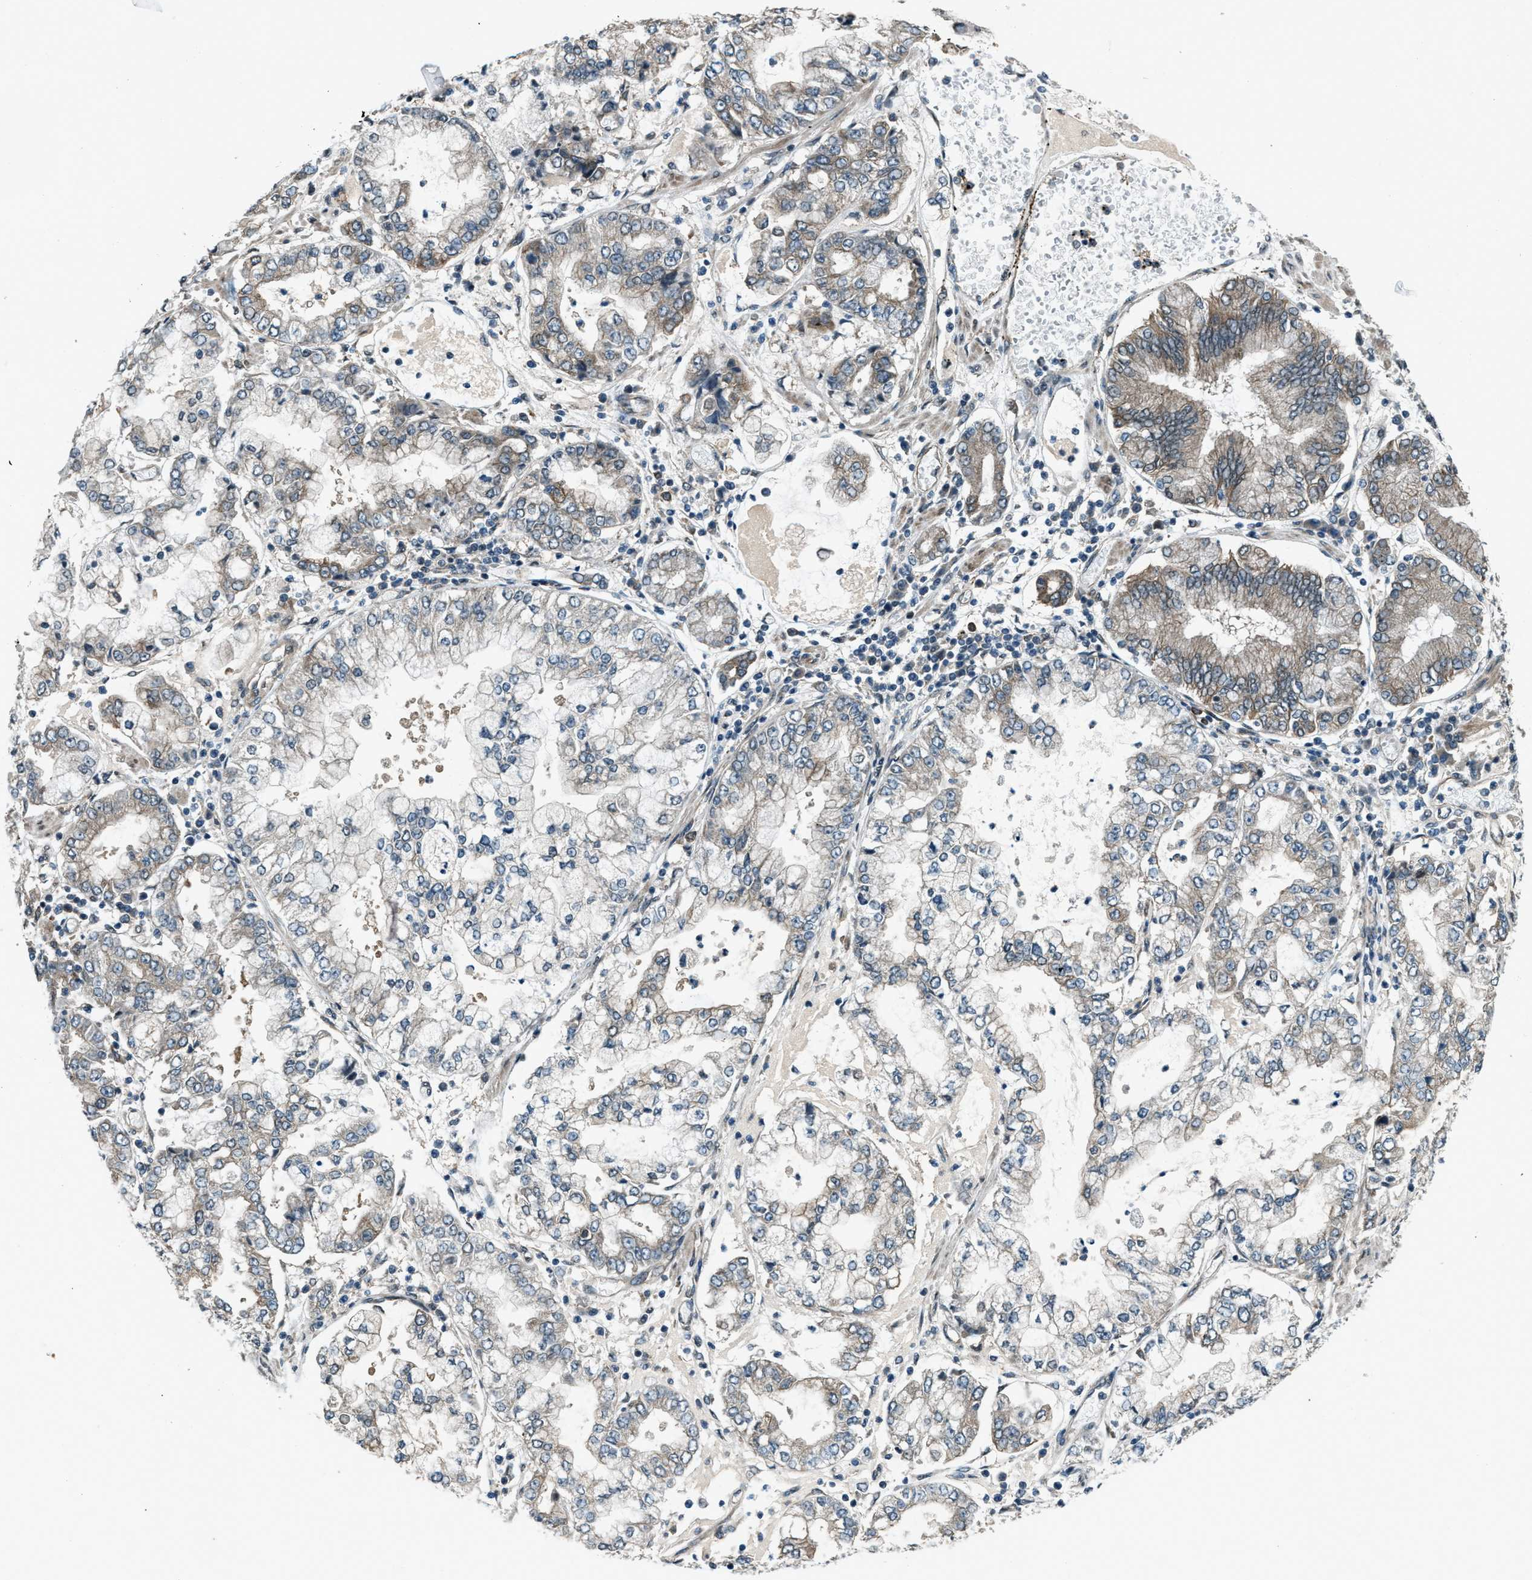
{"staining": {"intensity": "weak", "quantity": "<25%", "location": "cytoplasmic/membranous"}, "tissue": "stomach cancer", "cell_type": "Tumor cells", "image_type": "cancer", "snomed": [{"axis": "morphology", "description": "Adenocarcinoma, NOS"}, {"axis": "topography", "description": "Stomach"}], "caption": "Immunohistochemistry (IHC) histopathology image of neoplastic tissue: human stomach adenocarcinoma stained with DAB shows no significant protein expression in tumor cells.", "gene": "SVIL", "patient": {"sex": "male", "age": 76}}